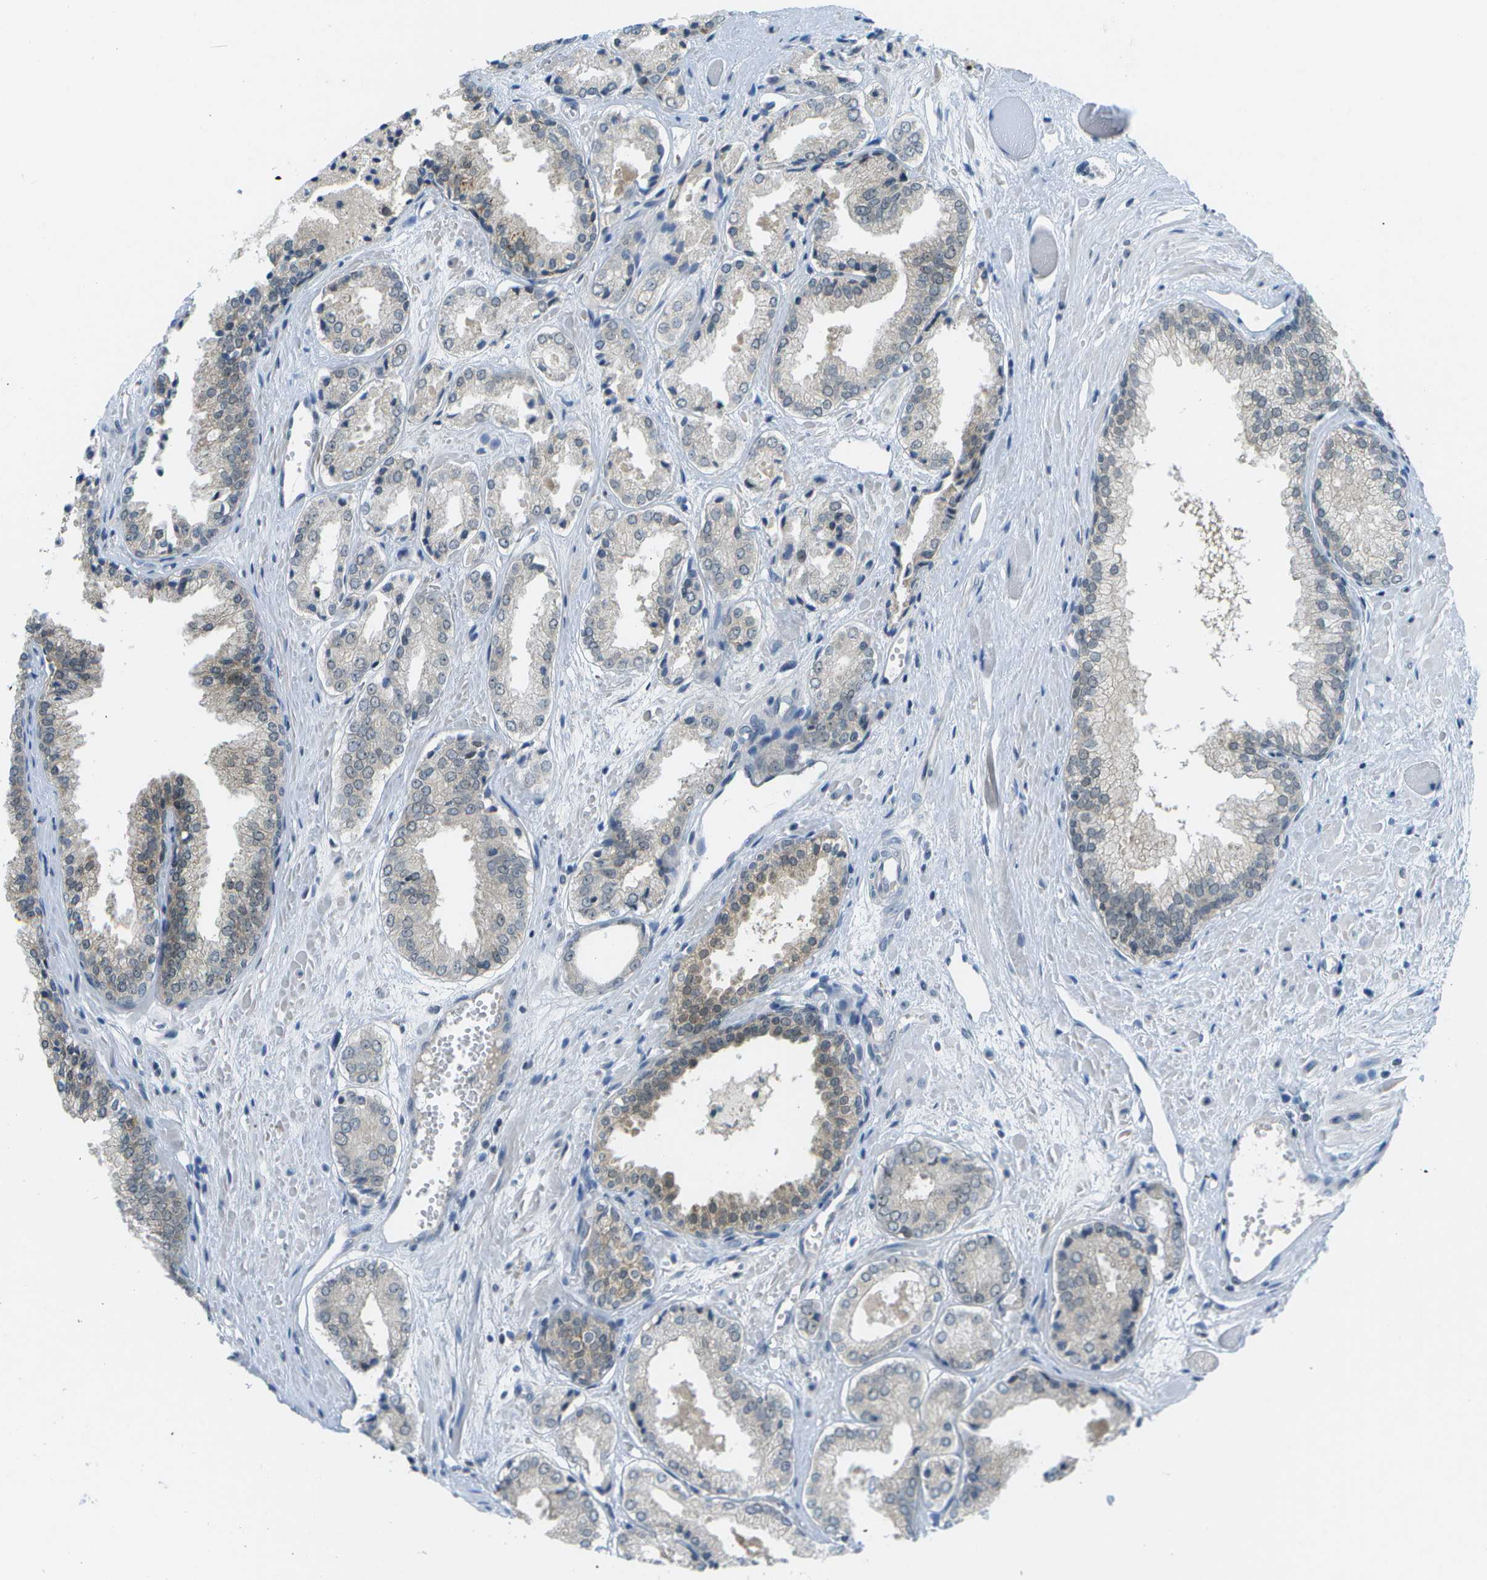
{"staining": {"intensity": "negative", "quantity": "none", "location": "none"}, "tissue": "prostate cancer", "cell_type": "Tumor cells", "image_type": "cancer", "snomed": [{"axis": "morphology", "description": "Adenocarcinoma, Low grade"}, {"axis": "topography", "description": "Prostate"}], "caption": "Immunohistochemistry of human prostate low-grade adenocarcinoma displays no positivity in tumor cells.", "gene": "PITHD1", "patient": {"sex": "male", "age": 57}}